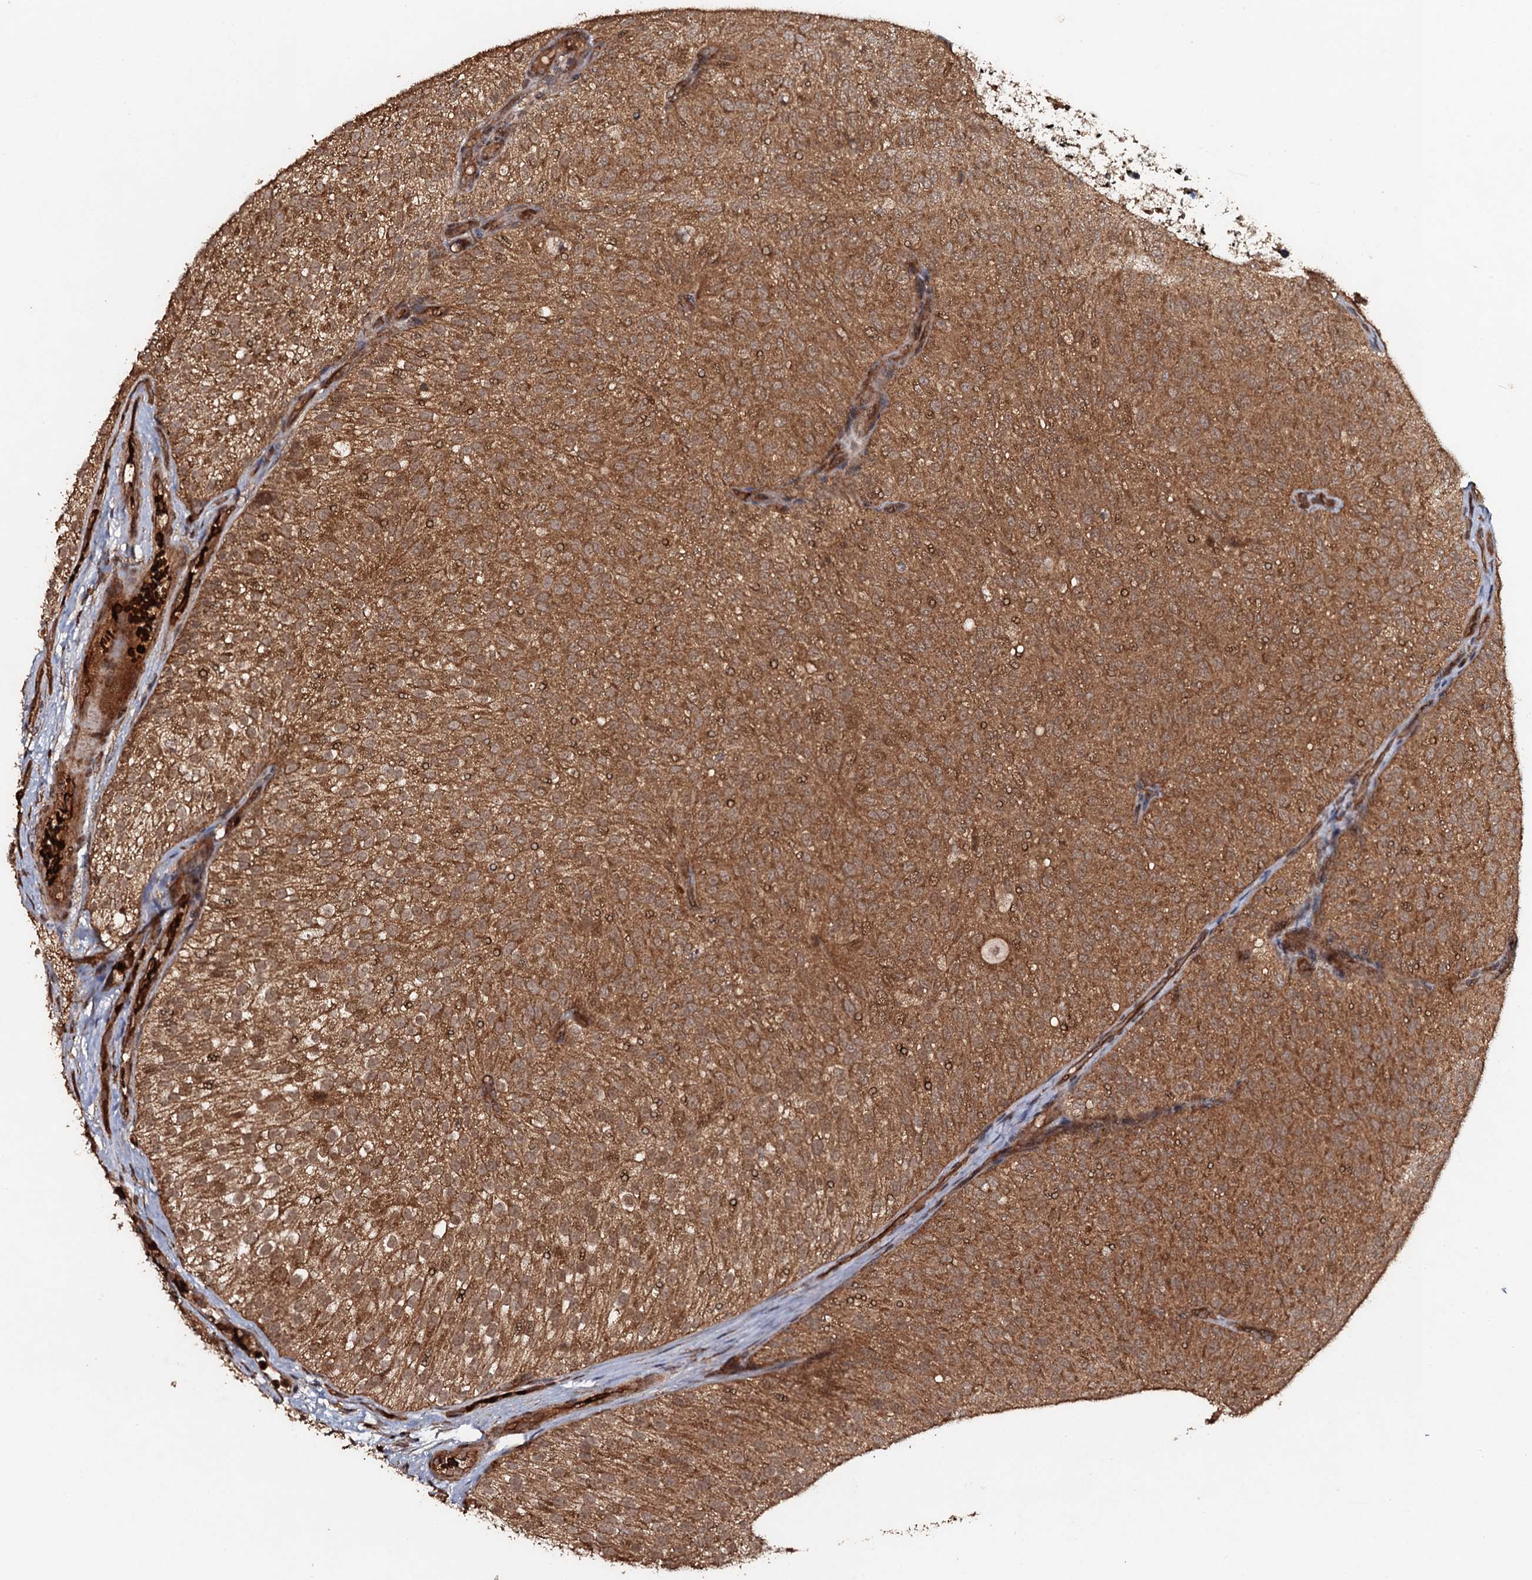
{"staining": {"intensity": "strong", "quantity": ">75%", "location": "cytoplasmic/membranous"}, "tissue": "urothelial cancer", "cell_type": "Tumor cells", "image_type": "cancer", "snomed": [{"axis": "morphology", "description": "Urothelial carcinoma, Low grade"}, {"axis": "topography", "description": "Urinary bladder"}], "caption": "This is an image of immunohistochemistry staining of urothelial cancer, which shows strong staining in the cytoplasmic/membranous of tumor cells.", "gene": "ADGRG3", "patient": {"sex": "male", "age": 78}}